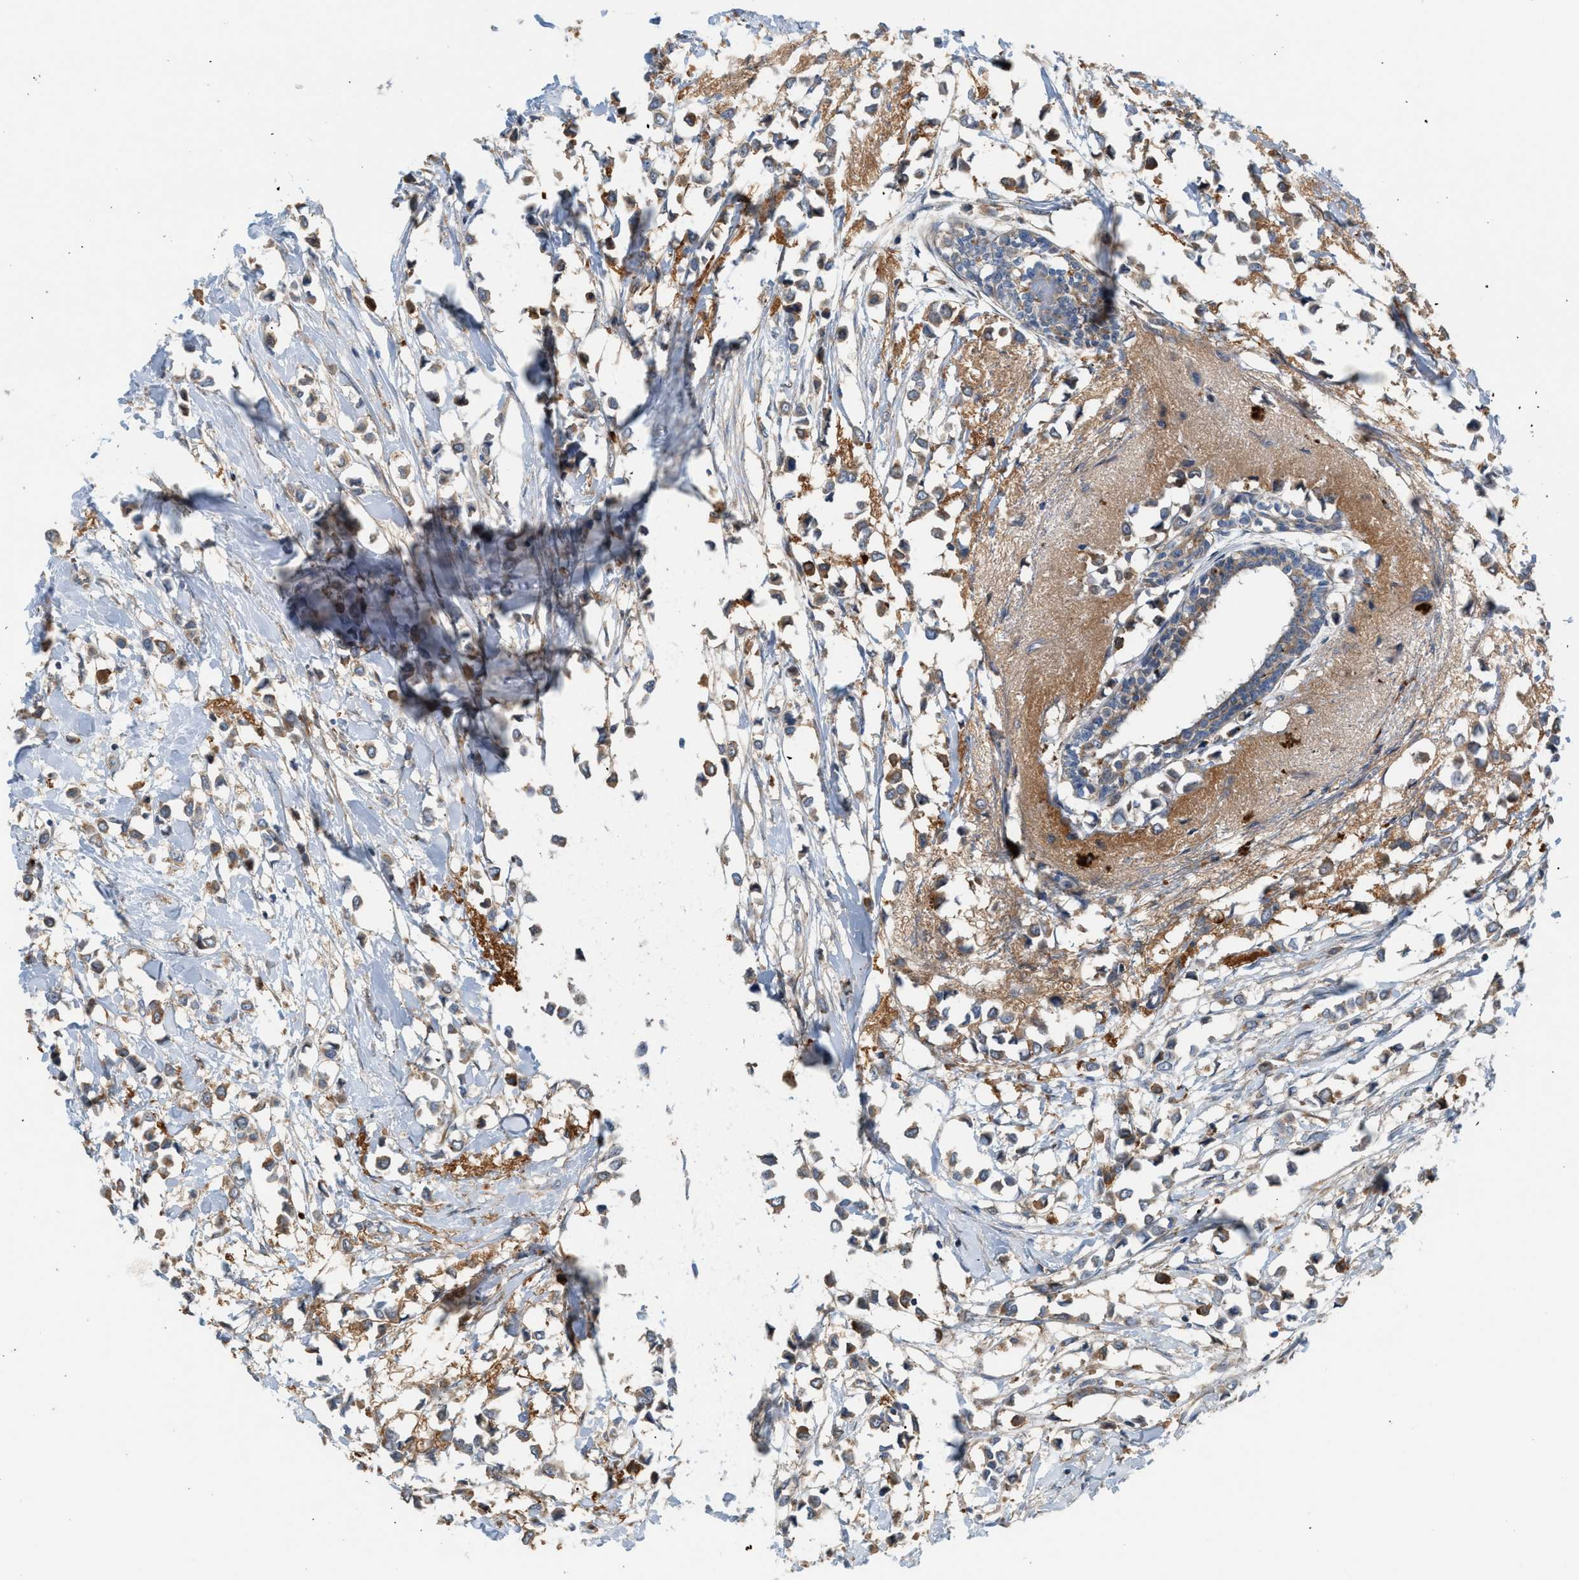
{"staining": {"intensity": "moderate", "quantity": ">75%", "location": "cytoplasmic/membranous"}, "tissue": "breast cancer", "cell_type": "Tumor cells", "image_type": "cancer", "snomed": [{"axis": "morphology", "description": "Lobular carcinoma"}, {"axis": "topography", "description": "Breast"}], "caption": "Immunohistochemical staining of human breast cancer reveals medium levels of moderate cytoplasmic/membranous protein positivity in approximately >75% of tumor cells. (DAB (3,3'-diaminobenzidine) IHC, brown staining for protein, blue staining for nuclei).", "gene": "PDCL", "patient": {"sex": "female", "age": 51}}